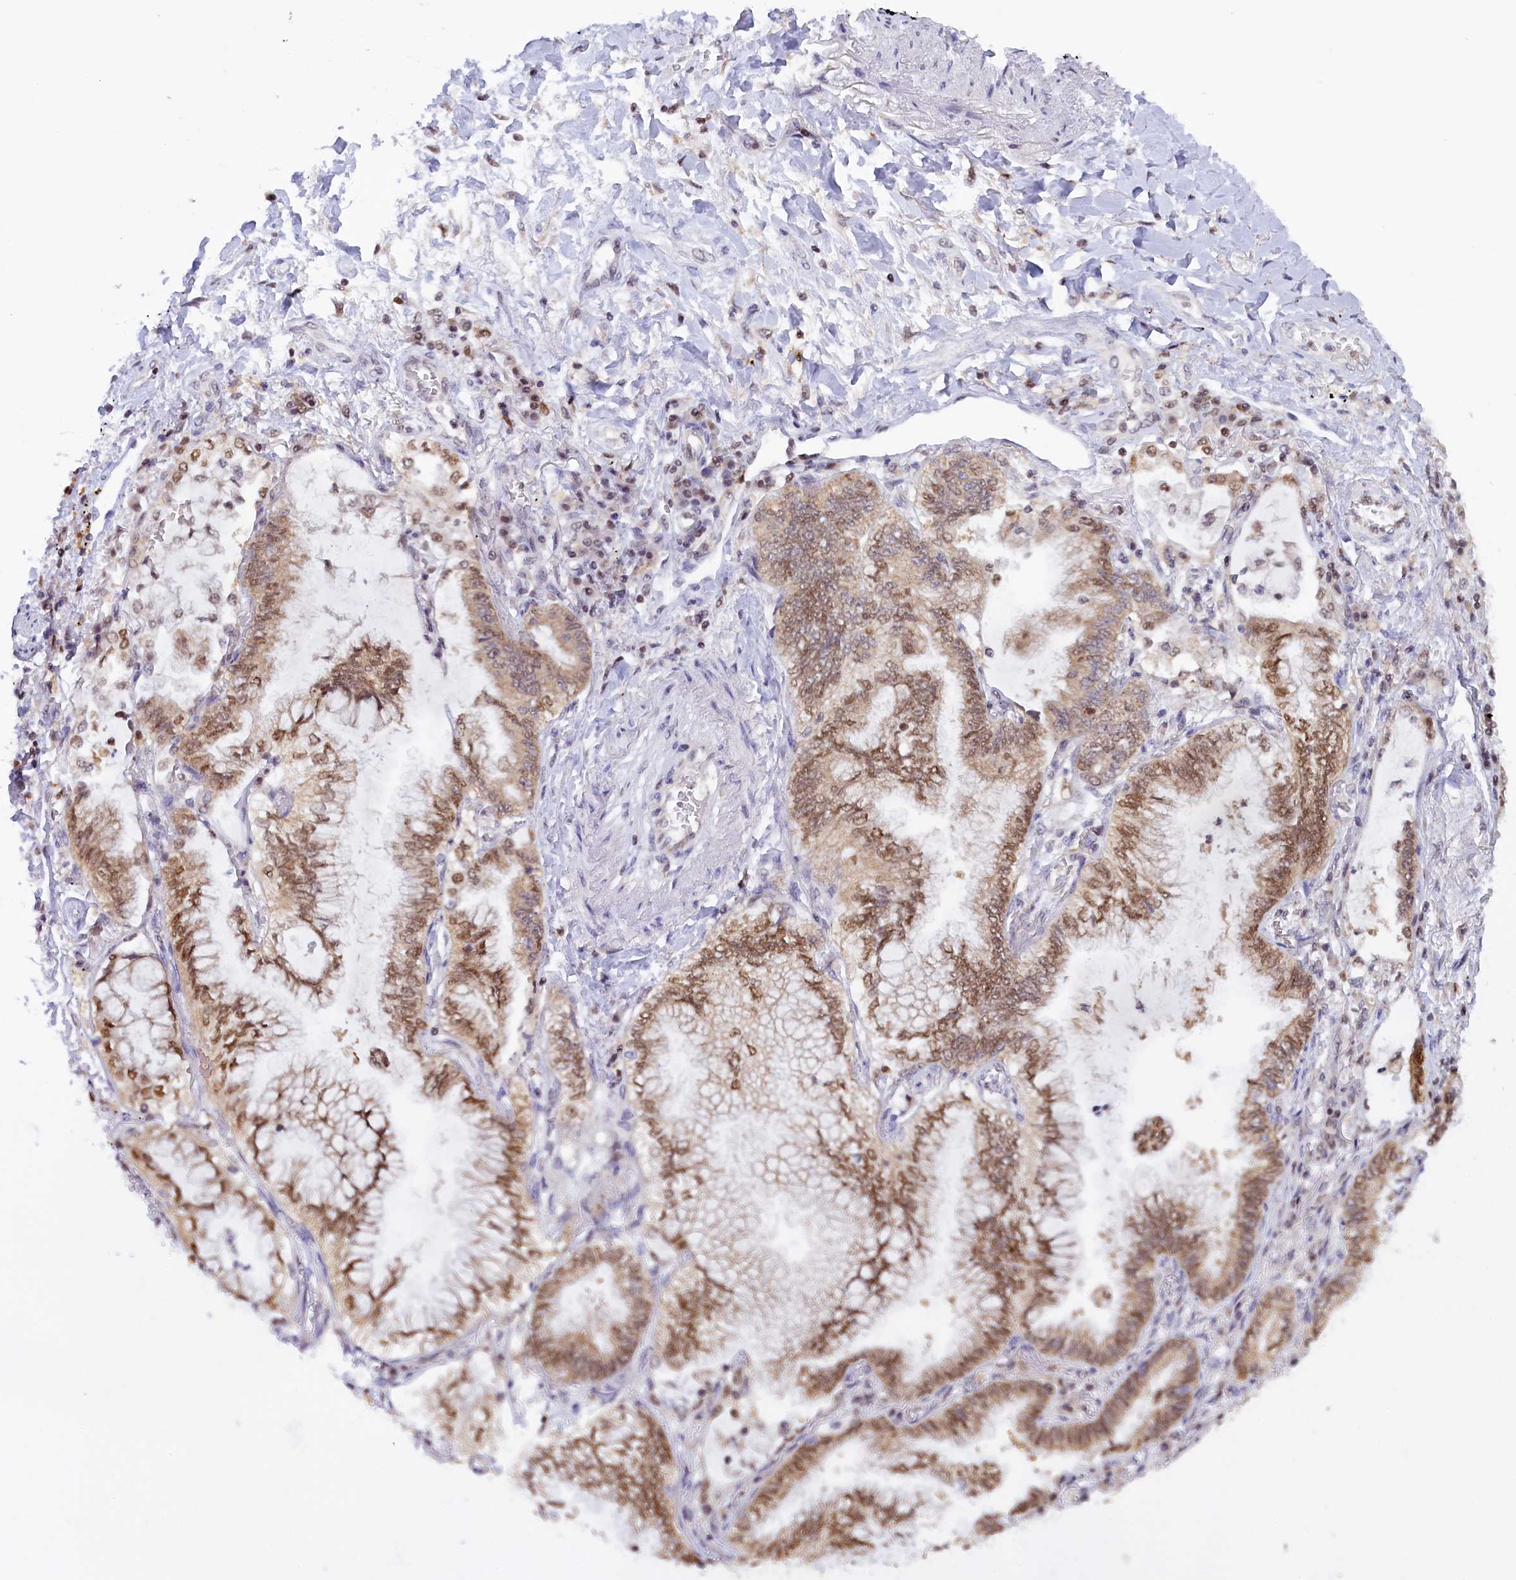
{"staining": {"intensity": "moderate", "quantity": ">75%", "location": "nuclear"}, "tissue": "lung cancer", "cell_type": "Tumor cells", "image_type": "cancer", "snomed": [{"axis": "morphology", "description": "Adenocarcinoma, NOS"}, {"axis": "topography", "description": "Lung"}], "caption": "The immunohistochemical stain shows moderate nuclear staining in tumor cells of adenocarcinoma (lung) tissue. (DAB (3,3'-diaminobenzidine) IHC, brown staining for protein, blue staining for nuclei).", "gene": "IZUMO2", "patient": {"sex": "female", "age": 70}}